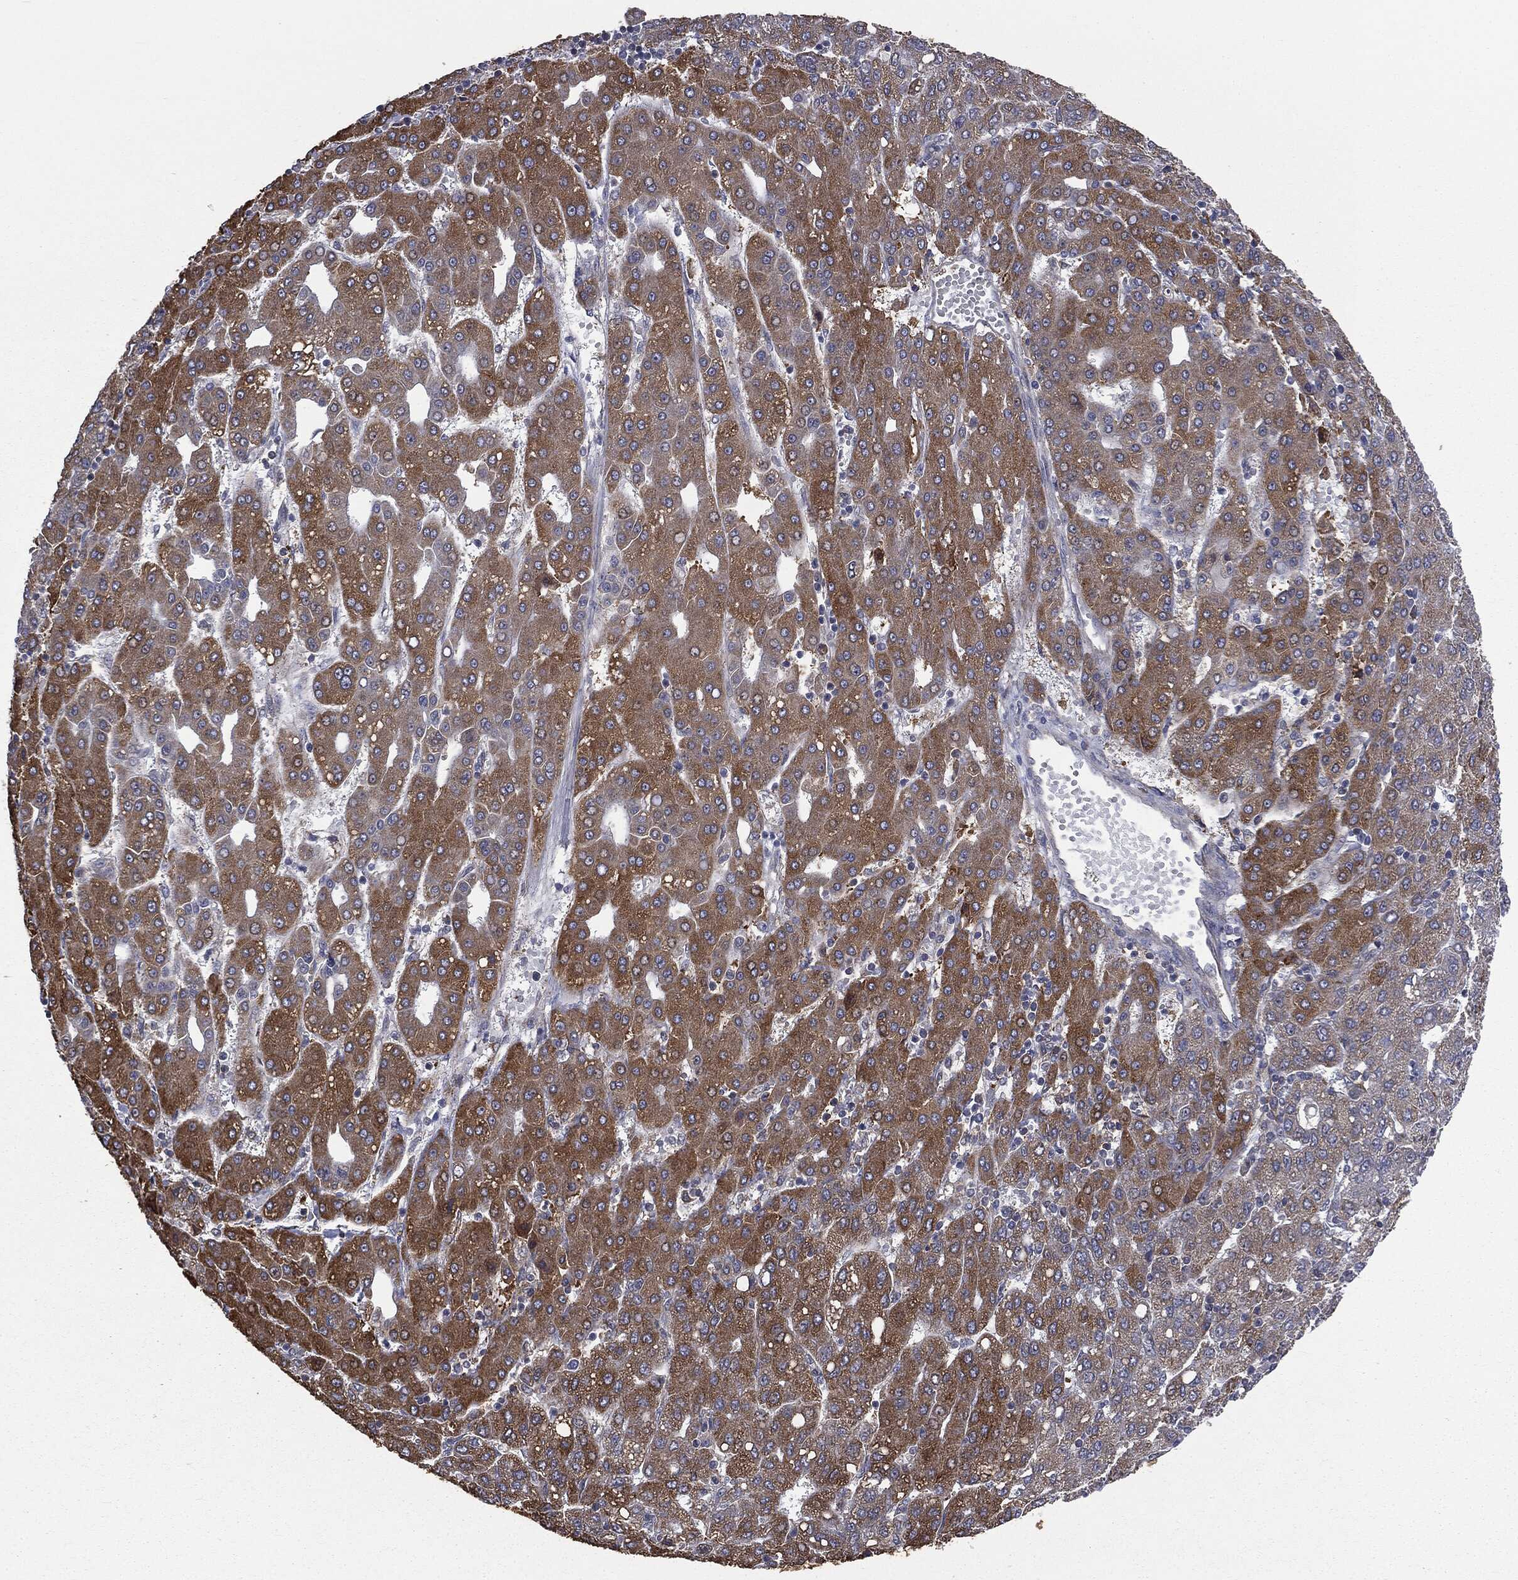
{"staining": {"intensity": "moderate", "quantity": ">75%", "location": "cytoplasmic/membranous"}, "tissue": "liver cancer", "cell_type": "Tumor cells", "image_type": "cancer", "snomed": [{"axis": "morphology", "description": "Carcinoma, Hepatocellular, NOS"}, {"axis": "topography", "description": "Liver"}], "caption": "A brown stain highlights moderate cytoplasmic/membranous expression of a protein in human liver cancer (hepatocellular carcinoma) tumor cells.", "gene": "TRMT1L", "patient": {"sex": "male", "age": 65}}